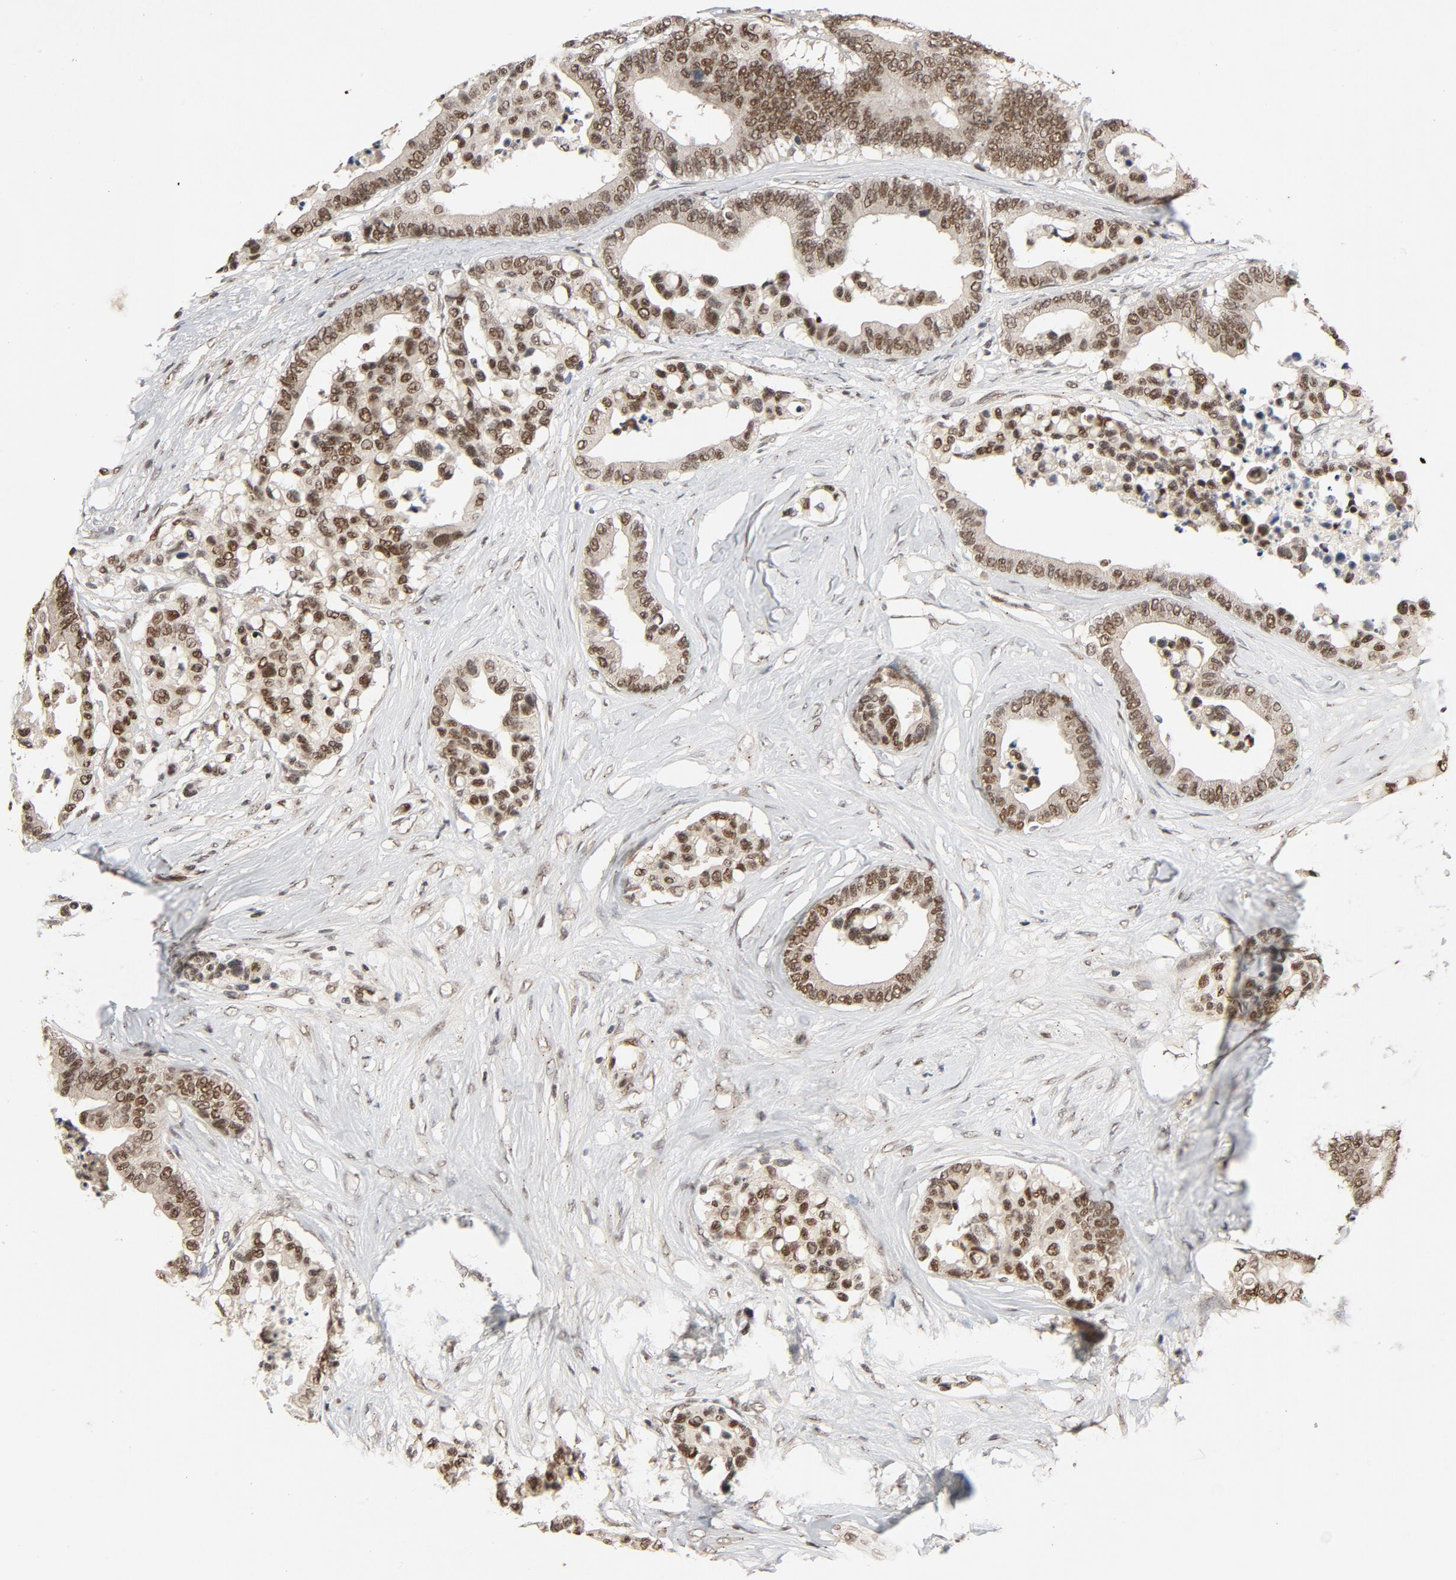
{"staining": {"intensity": "moderate", "quantity": ">75%", "location": "nuclear"}, "tissue": "colorectal cancer", "cell_type": "Tumor cells", "image_type": "cancer", "snomed": [{"axis": "morphology", "description": "Adenocarcinoma, NOS"}, {"axis": "topography", "description": "Colon"}], "caption": "Brown immunohistochemical staining in colorectal cancer (adenocarcinoma) demonstrates moderate nuclear expression in approximately >75% of tumor cells.", "gene": "SMARCD1", "patient": {"sex": "male", "age": 82}}